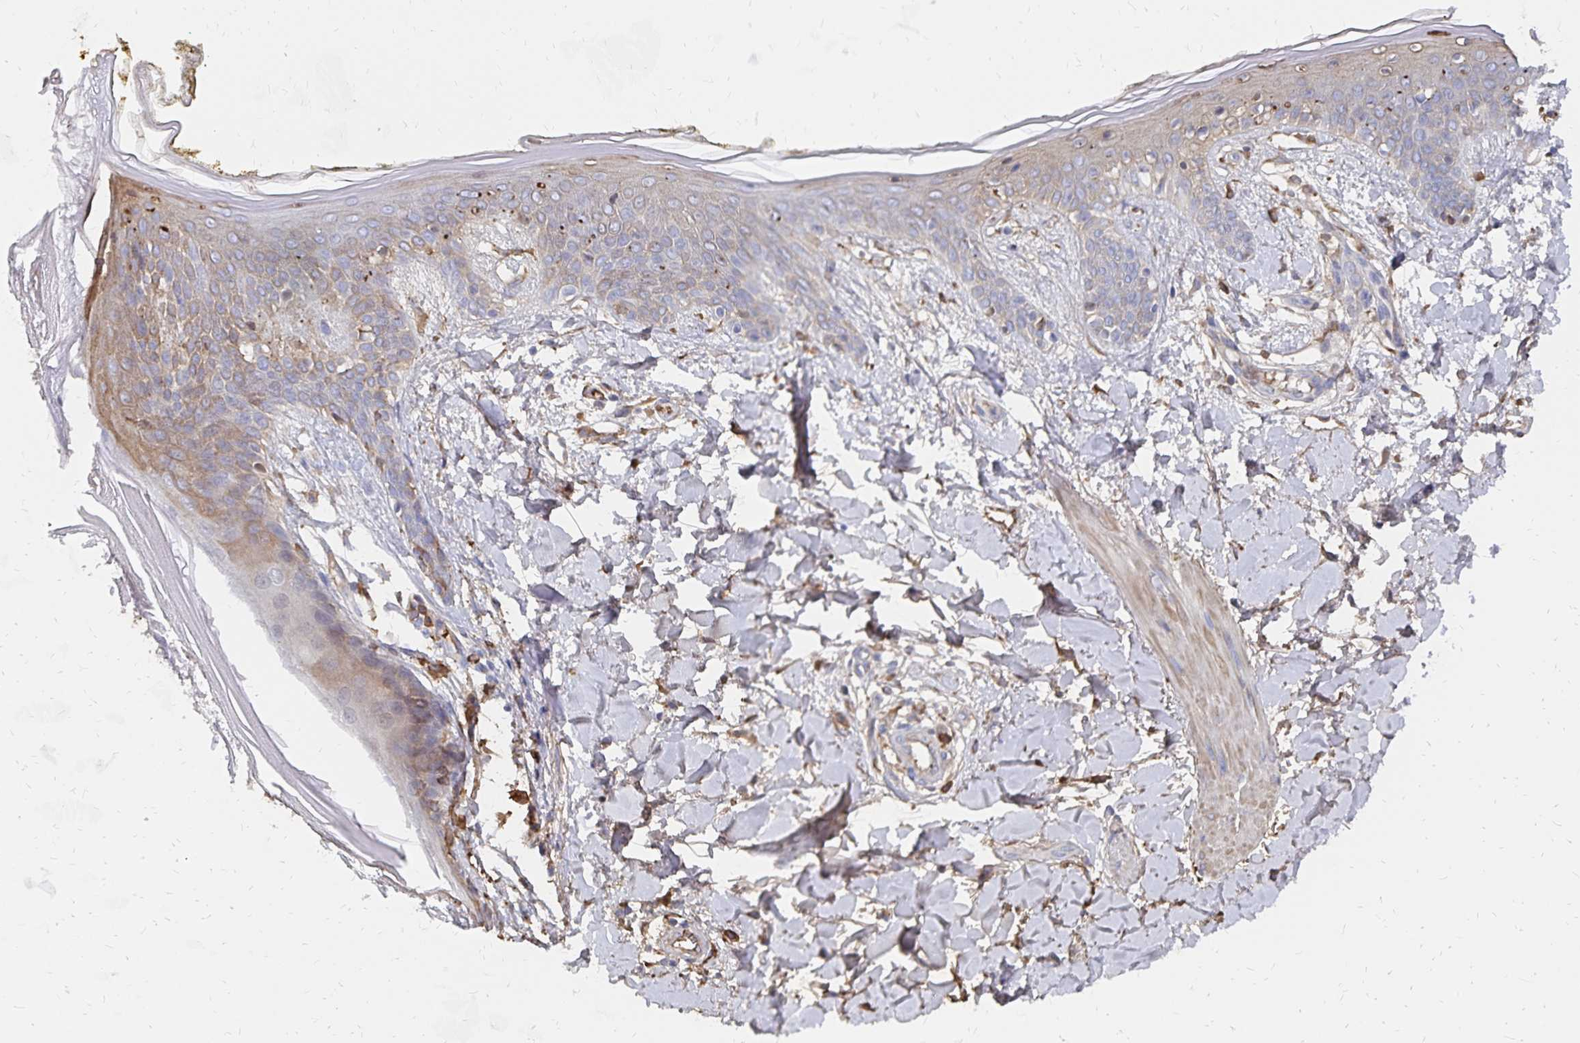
{"staining": {"intensity": "weak", "quantity": "25%-75%", "location": "cytoplasmic/membranous"}, "tissue": "skin", "cell_type": "Fibroblasts", "image_type": "normal", "snomed": [{"axis": "morphology", "description": "Normal tissue, NOS"}, {"axis": "topography", "description": "Skin"}], "caption": "Skin stained with DAB IHC exhibits low levels of weak cytoplasmic/membranous expression in about 25%-75% of fibroblasts.", "gene": "KISS1", "patient": {"sex": "female", "age": 34}}